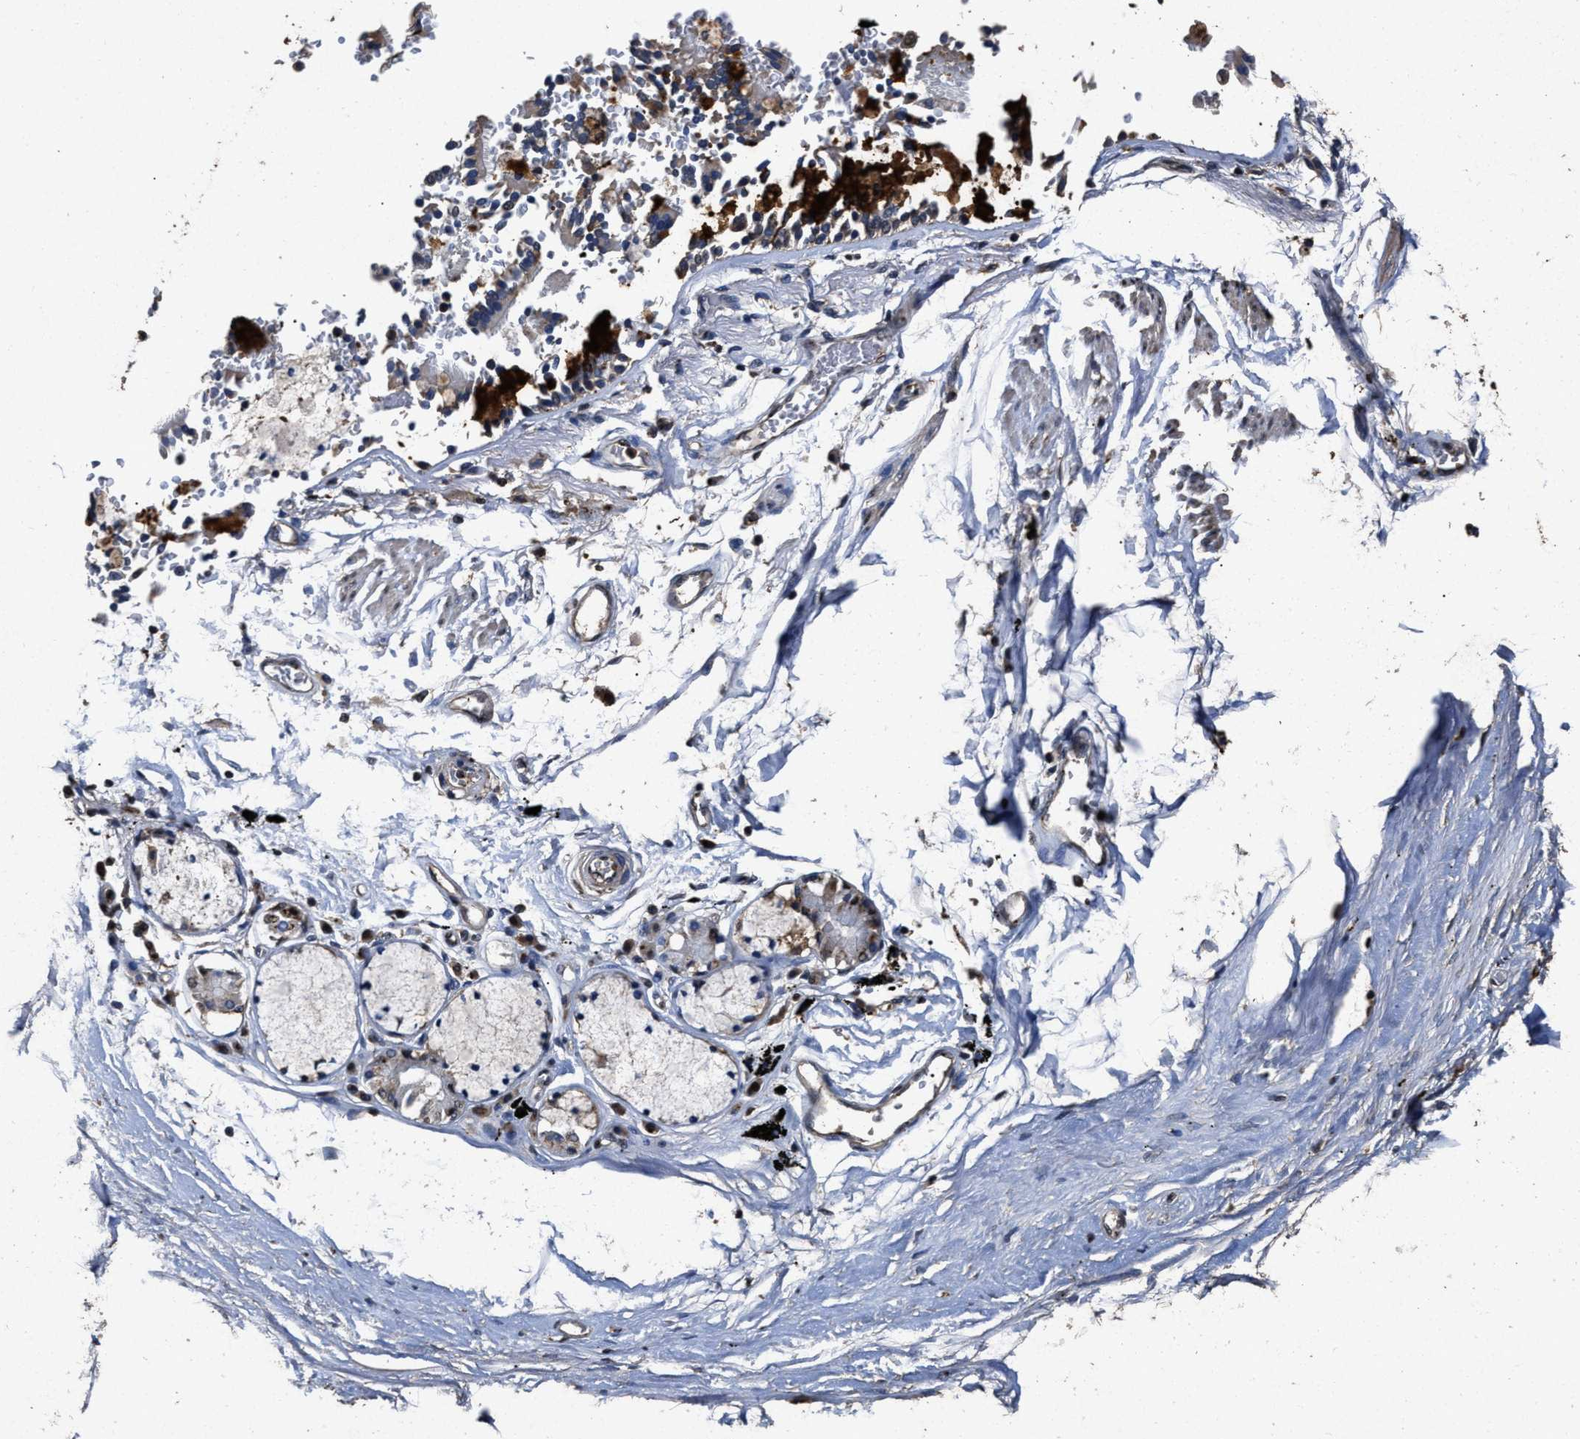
{"staining": {"intensity": "moderate", "quantity": ">75%", "location": "cytoplasmic/membranous"}, "tissue": "adipose tissue", "cell_type": "Adipocytes", "image_type": "normal", "snomed": [{"axis": "morphology", "description": "Normal tissue, NOS"}, {"axis": "topography", "description": "Cartilage tissue"}, {"axis": "topography", "description": "Lung"}], "caption": "Immunohistochemistry (IHC) staining of benign adipose tissue, which displays medium levels of moderate cytoplasmic/membranous positivity in approximately >75% of adipocytes indicating moderate cytoplasmic/membranous protein expression. The staining was performed using DAB (brown) for protein detection and nuclei were counterstained in hematoxylin (blue).", "gene": "TPST2", "patient": {"sex": "female", "age": 77}}